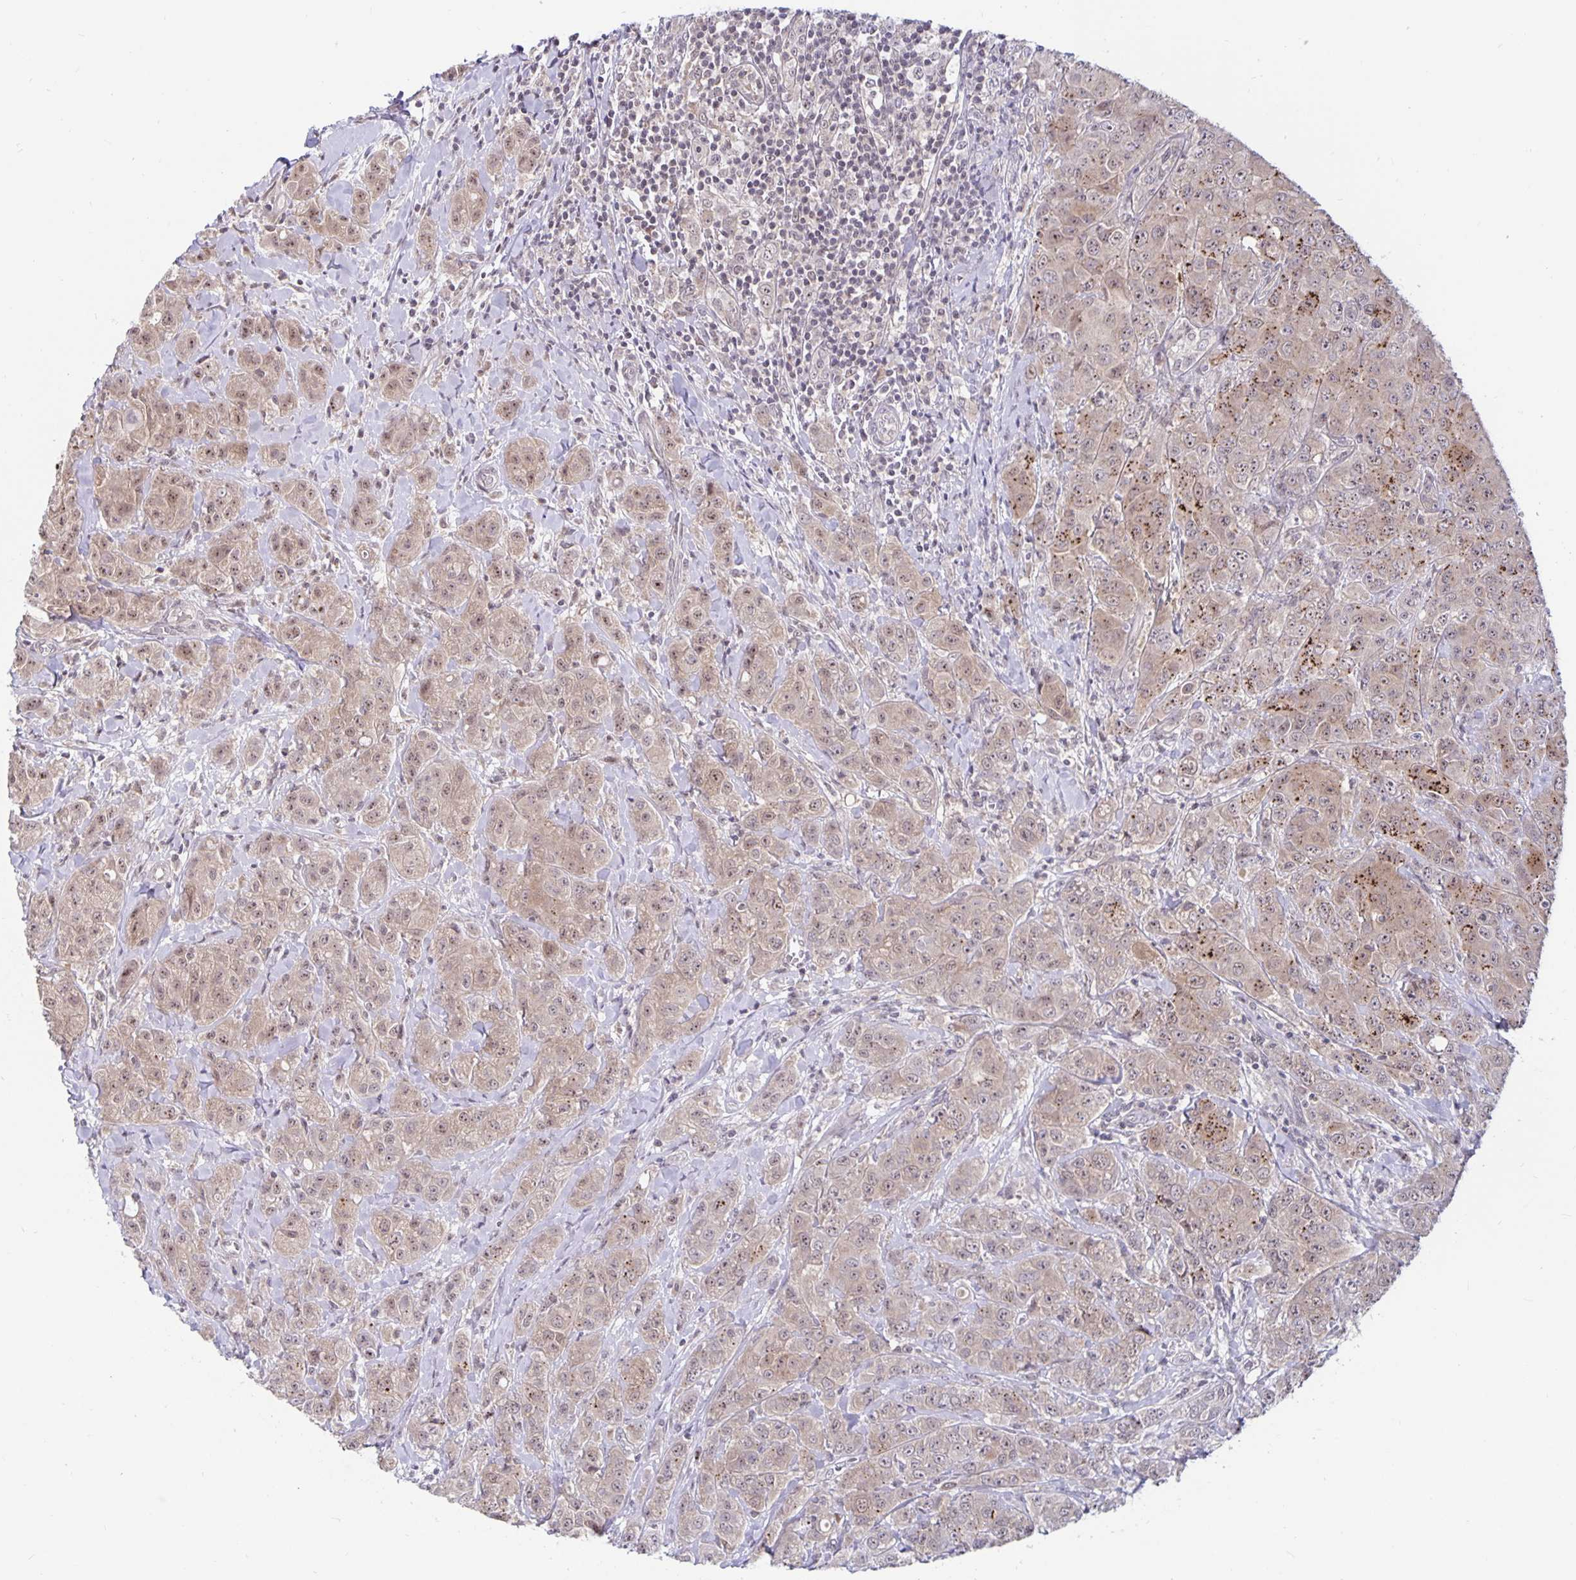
{"staining": {"intensity": "weak", "quantity": "25%-75%", "location": "nuclear"}, "tissue": "breast cancer", "cell_type": "Tumor cells", "image_type": "cancer", "snomed": [{"axis": "morphology", "description": "Normal tissue, NOS"}, {"axis": "morphology", "description": "Duct carcinoma"}, {"axis": "topography", "description": "Breast"}], "caption": "This is a micrograph of immunohistochemistry (IHC) staining of breast cancer (invasive ductal carcinoma), which shows weak expression in the nuclear of tumor cells.", "gene": "EXOC6B", "patient": {"sex": "female", "age": 43}}